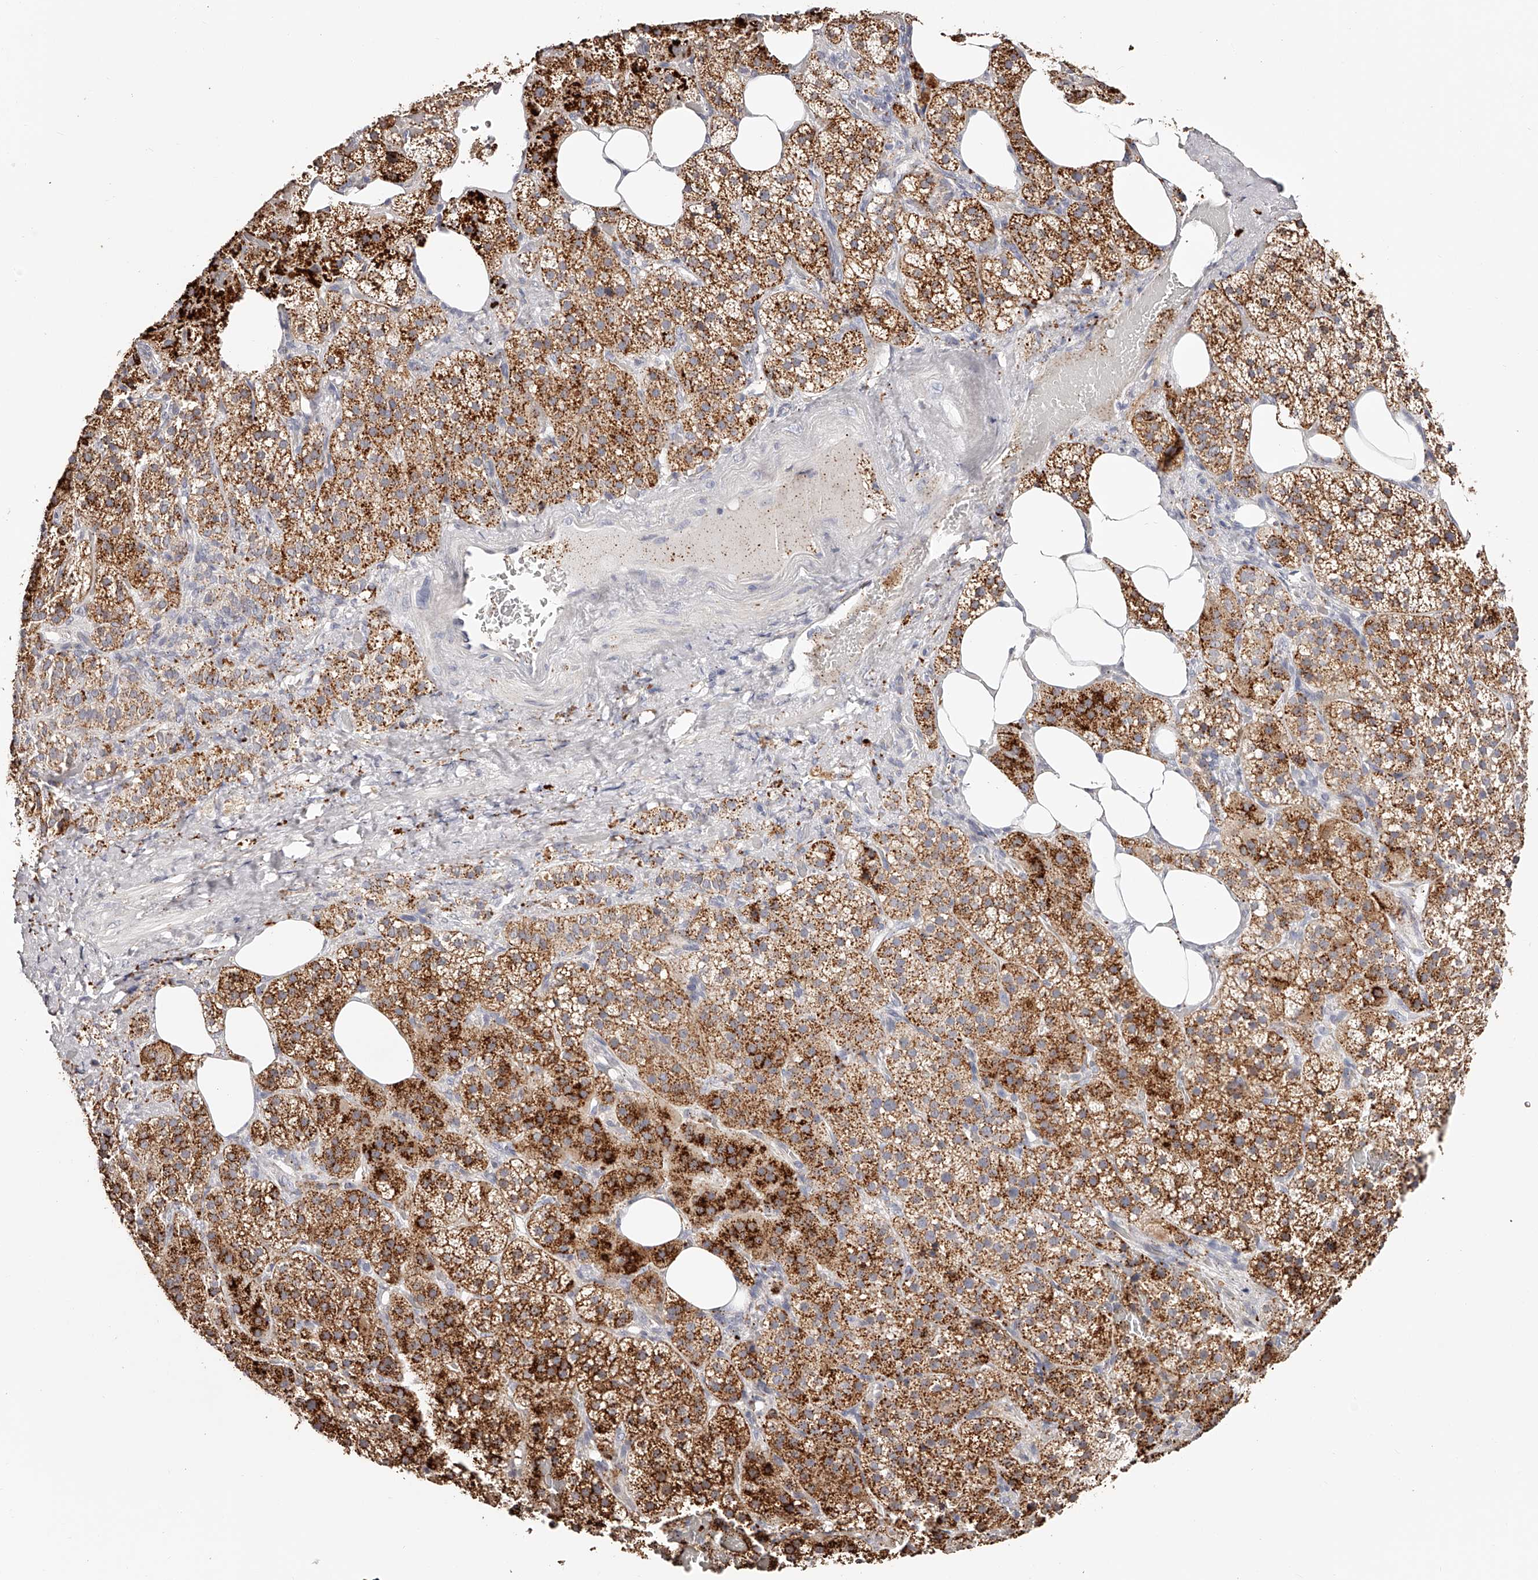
{"staining": {"intensity": "strong", "quantity": ">75%", "location": "cytoplasmic/membranous"}, "tissue": "adrenal gland", "cell_type": "Glandular cells", "image_type": "normal", "snomed": [{"axis": "morphology", "description": "Normal tissue, NOS"}, {"axis": "topography", "description": "Adrenal gland"}], "caption": "Protein expression analysis of unremarkable human adrenal gland reveals strong cytoplasmic/membranous expression in approximately >75% of glandular cells. (DAB (3,3'-diaminobenzidine) IHC with brightfield microscopy, high magnification).", "gene": "SLC35D3", "patient": {"sex": "female", "age": 59}}